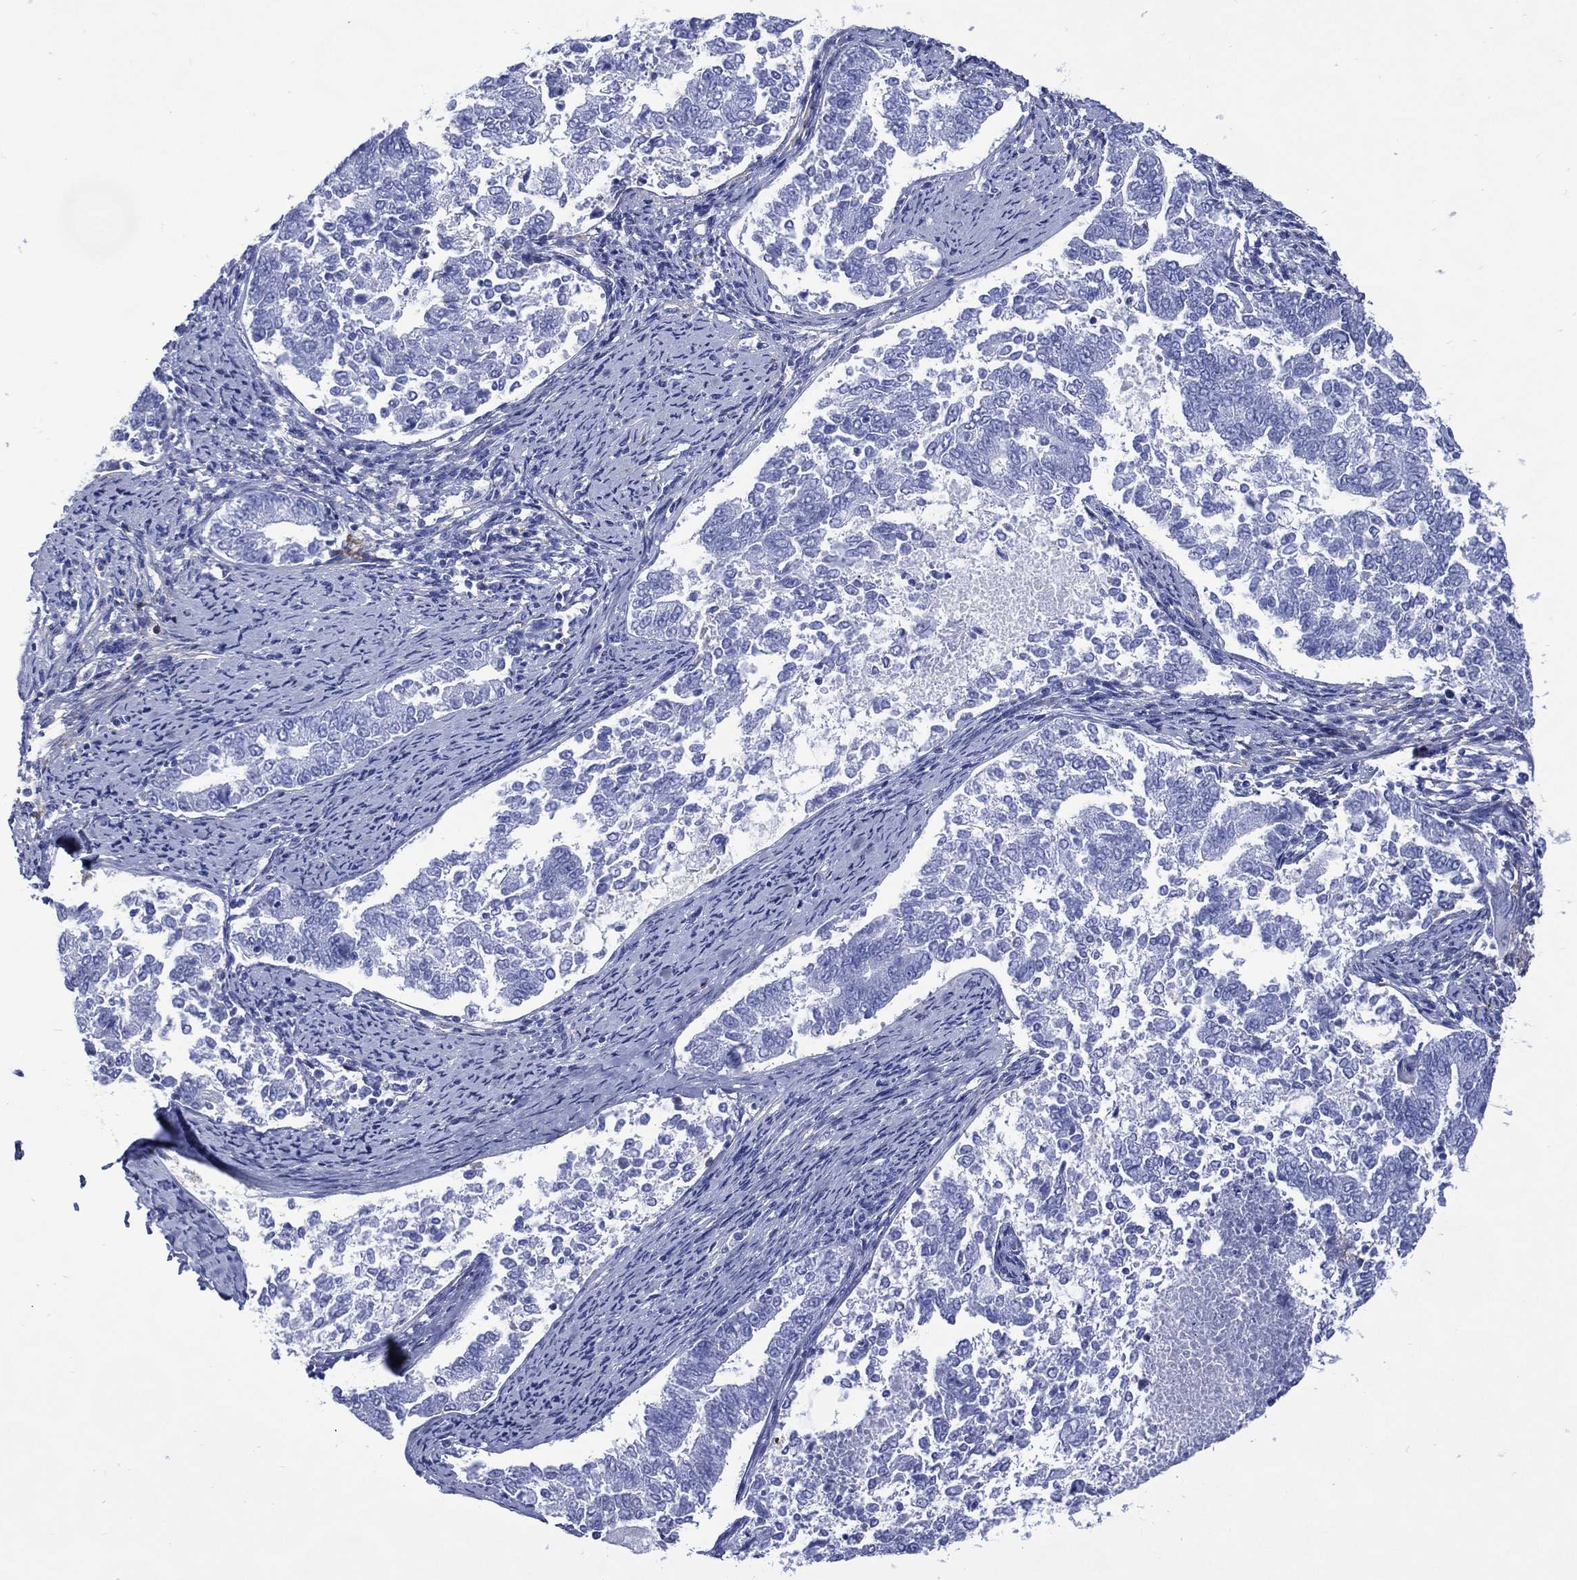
{"staining": {"intensity": "negative", "quantity": "none", "location": "none"}, "tissue": "endometrial cancer", "cell_type": "Tumor cells", "image_type": "cancer", "snomed": [{"axis": "morphology", "description": "Adenocarcinoma, NOS"}, {"axis": "topography", "description": "Endometrium"}], "caption": "The micrograph exhibits no staining of tumor cells in adenocarcinoma (endometrial). The staining is performed using DAB brown chromogen with nuclei counter-stained in using hematoxylin.", "gene": "SHCBP1L", "patient": {"sex": "female", "age": 65}}